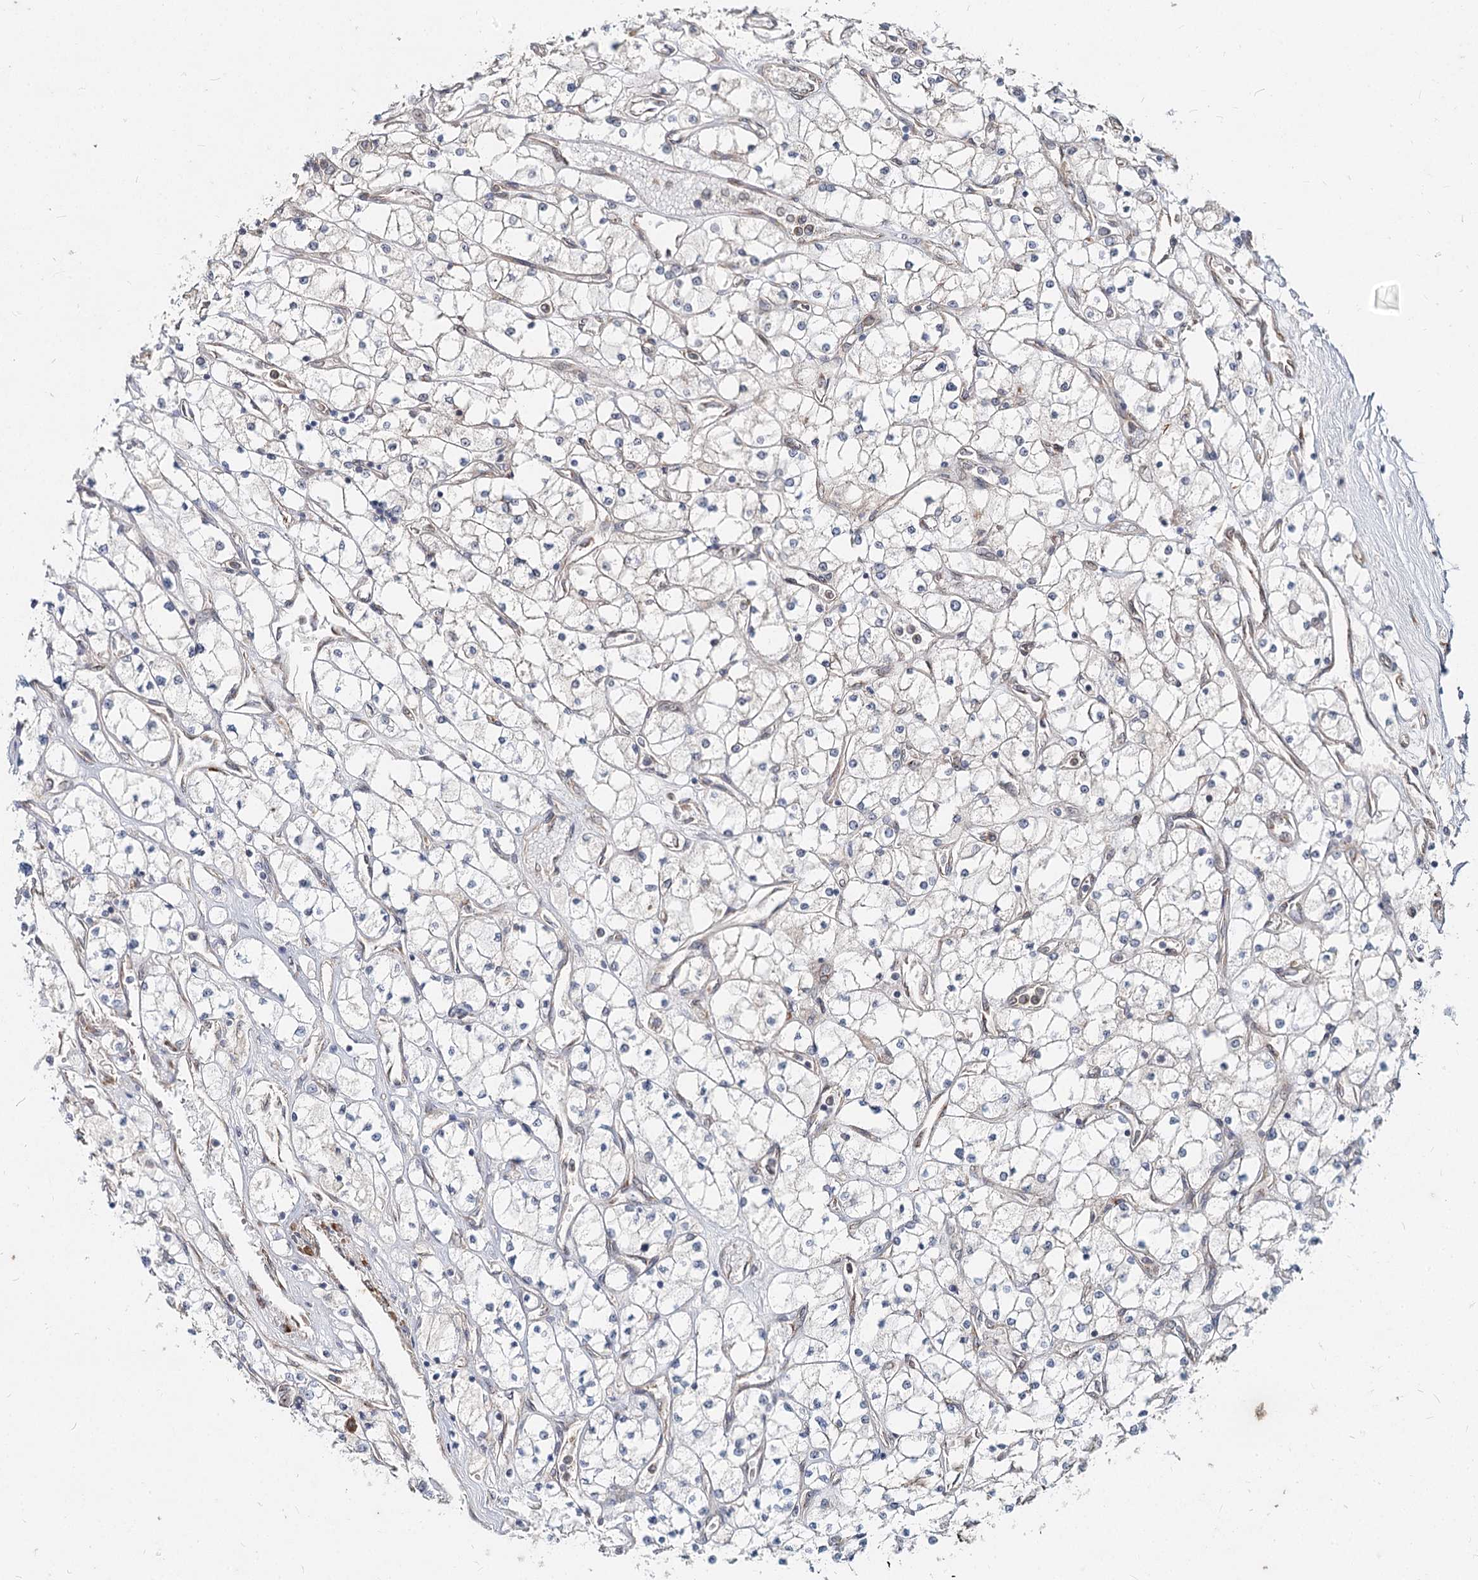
{"staining": {"intensity": "negative", "quantity": "none", "location": "none"}, "tissue": "renal cancer", "cell_type": "Tumor cells", "image_type": "cancer", "snomed": [{"axis": "morphology", "description": "Adenocarcinoma, NOS"}, {"axis": "topography", "description": "Kidney"}], "caption": "DAB immunohistochemical staining of human renal adenocarcinoma exhibits no significant expression in tumor cells.", "gene": "SPART", "patient": {"sex": "male", "age": 80}}